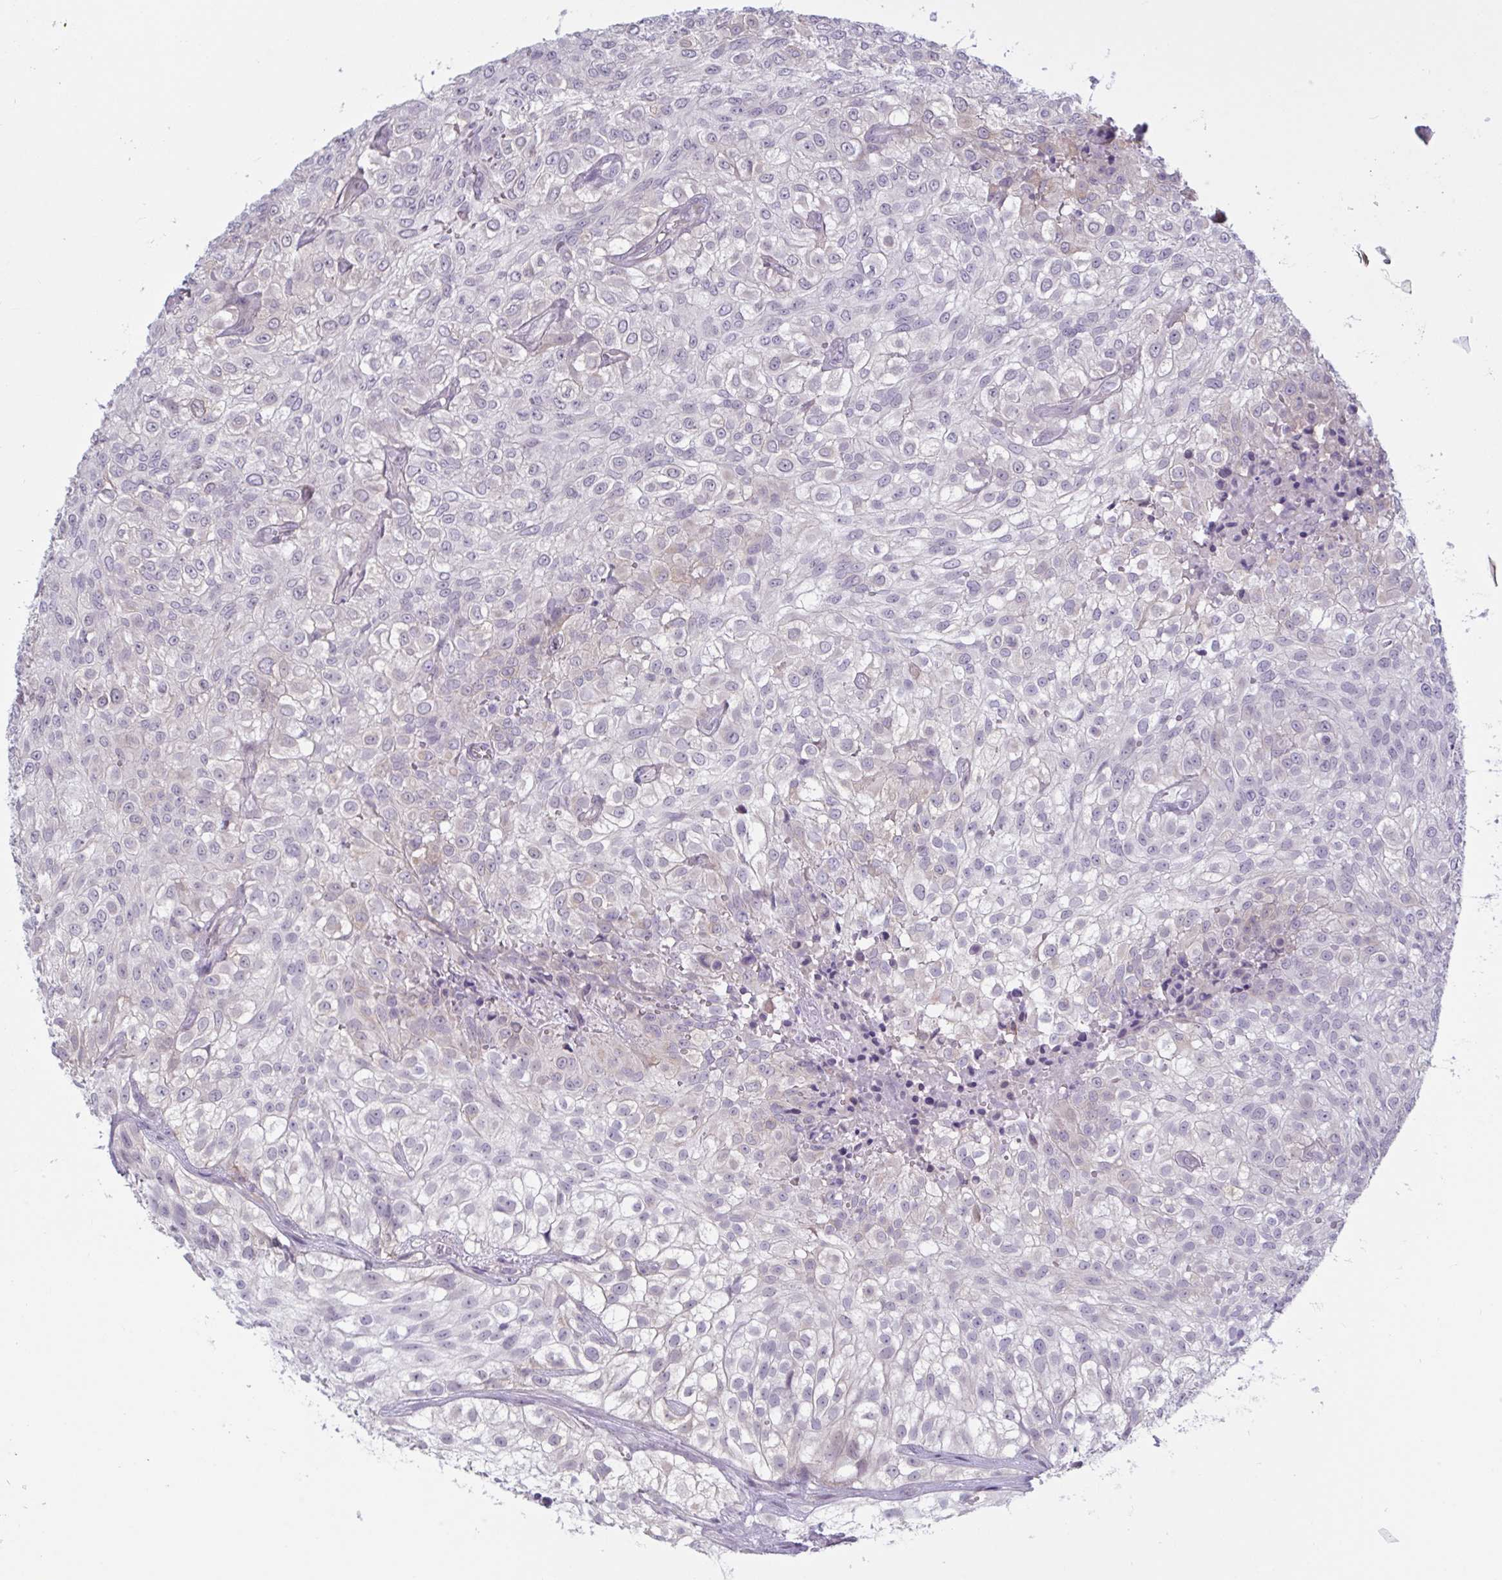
{"staining": {"intensity": "negative", "quantity": "none", "location": "none"}, "tissue": "urothelial cancer", "cell_type": "Tumor cells", "image_type": "cancer", "snomed": [{"axis": "morphology", "description": "Urothelial carcinoma, High grade"}, {"axis": "topography", "description": "Urinary bladder"}], "caption": "Micrograph shows no protein positivity in tumor cells of urothelial cancer tissue. (Immunohistochemistry, brightfield microscopy, high magnification).", "gene": "TCEAL8", "patient": {"sex": "male", "age": 56}}